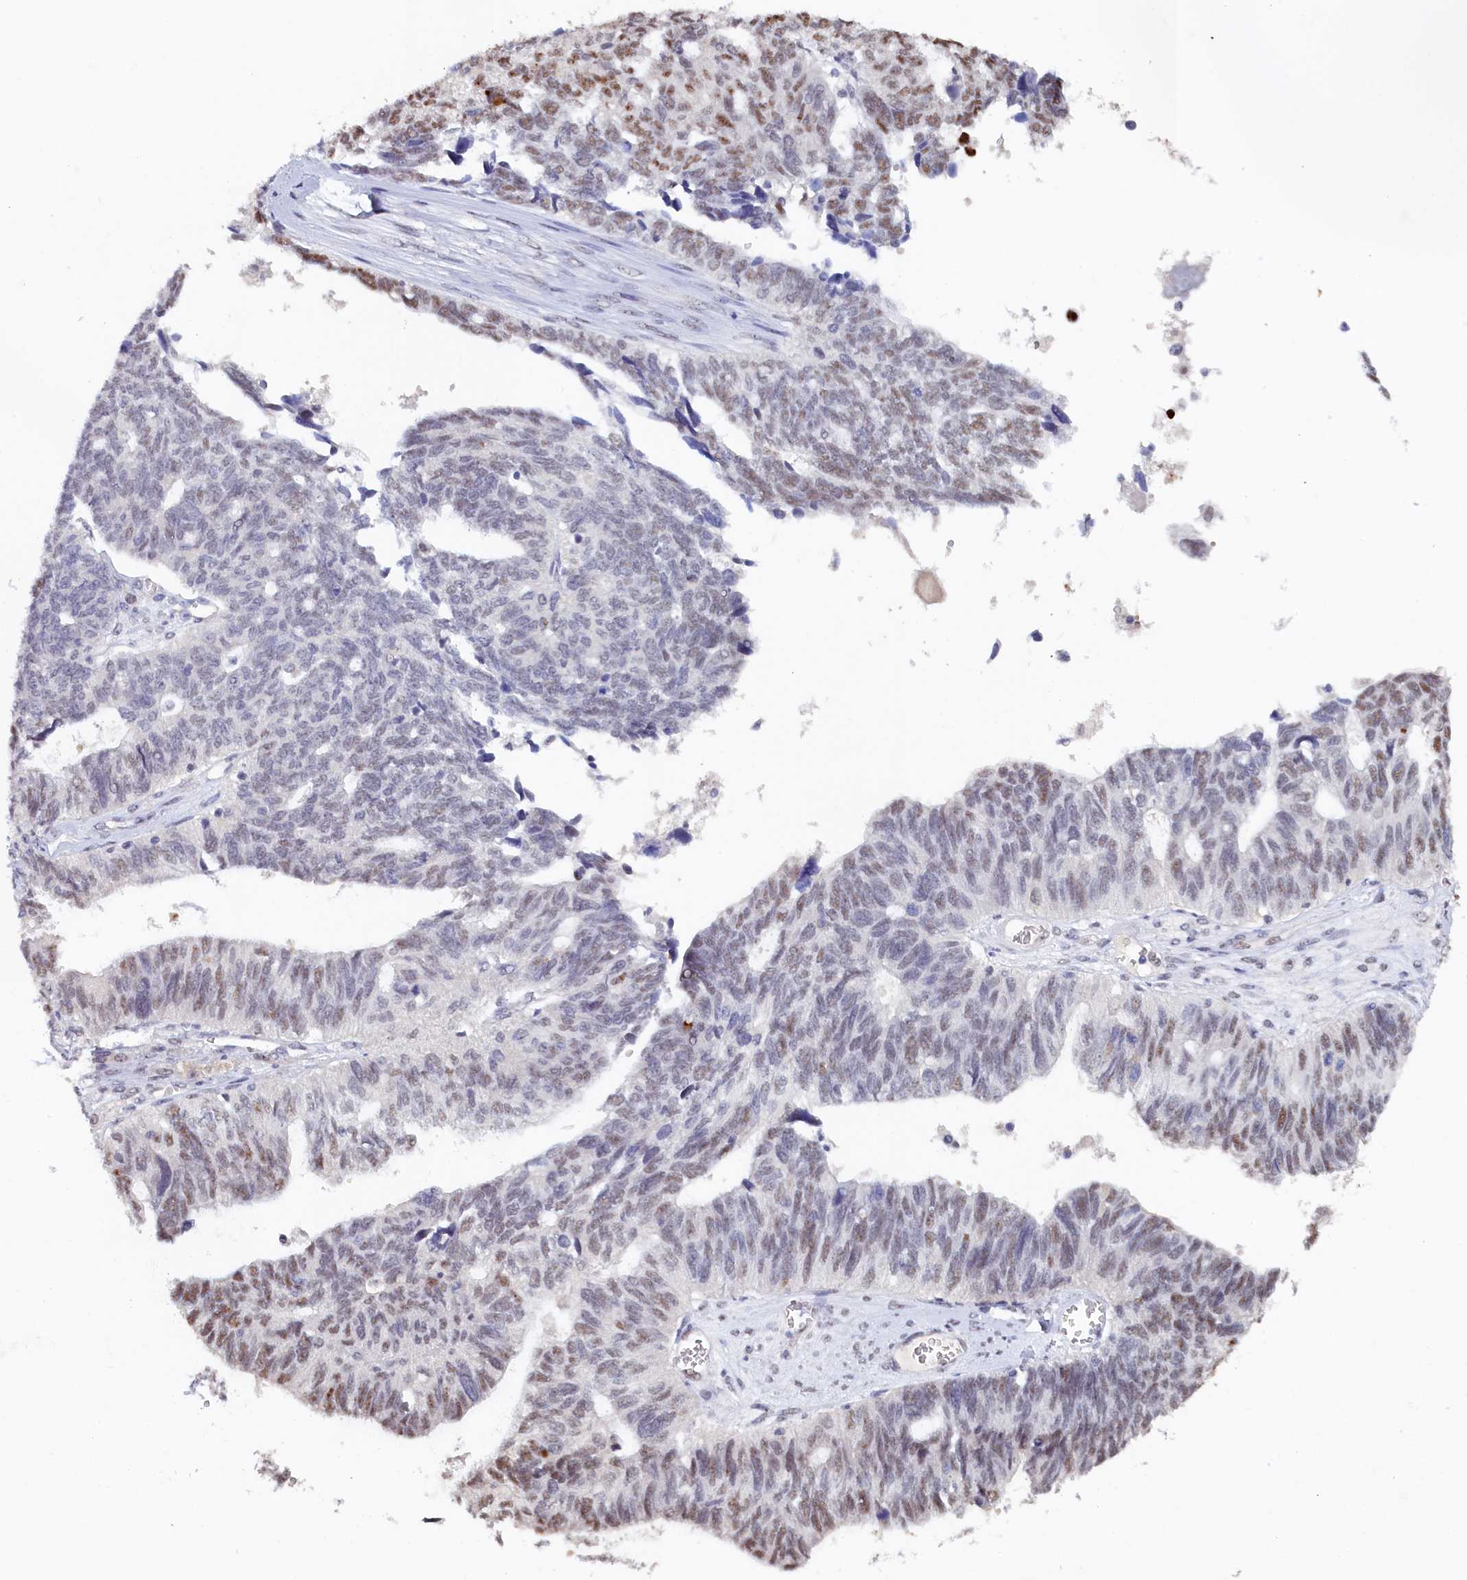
{"staining": {"intensity": "moderate", "quantity": "<25%", "location": "nuclear"}, "tissue": "ovarian cancer", "cell_type": "Tumor cells", "image_type": "cancer", "snomed": [{"axis": "morphology", "description": "Cystadenocarcinoma, serous, NOS"}, {"axis": "topography", "description": "Ovary"}], "caption": "About <25% of tumor cells in ovarian cancer (serous cystadenocarcinoma) demonstrate moderate nuclear protein positivity as visualized by brown immunohistochemical staining.", "gene": "MOSPD3", "patient": {"sex": "female", "age": 79}}